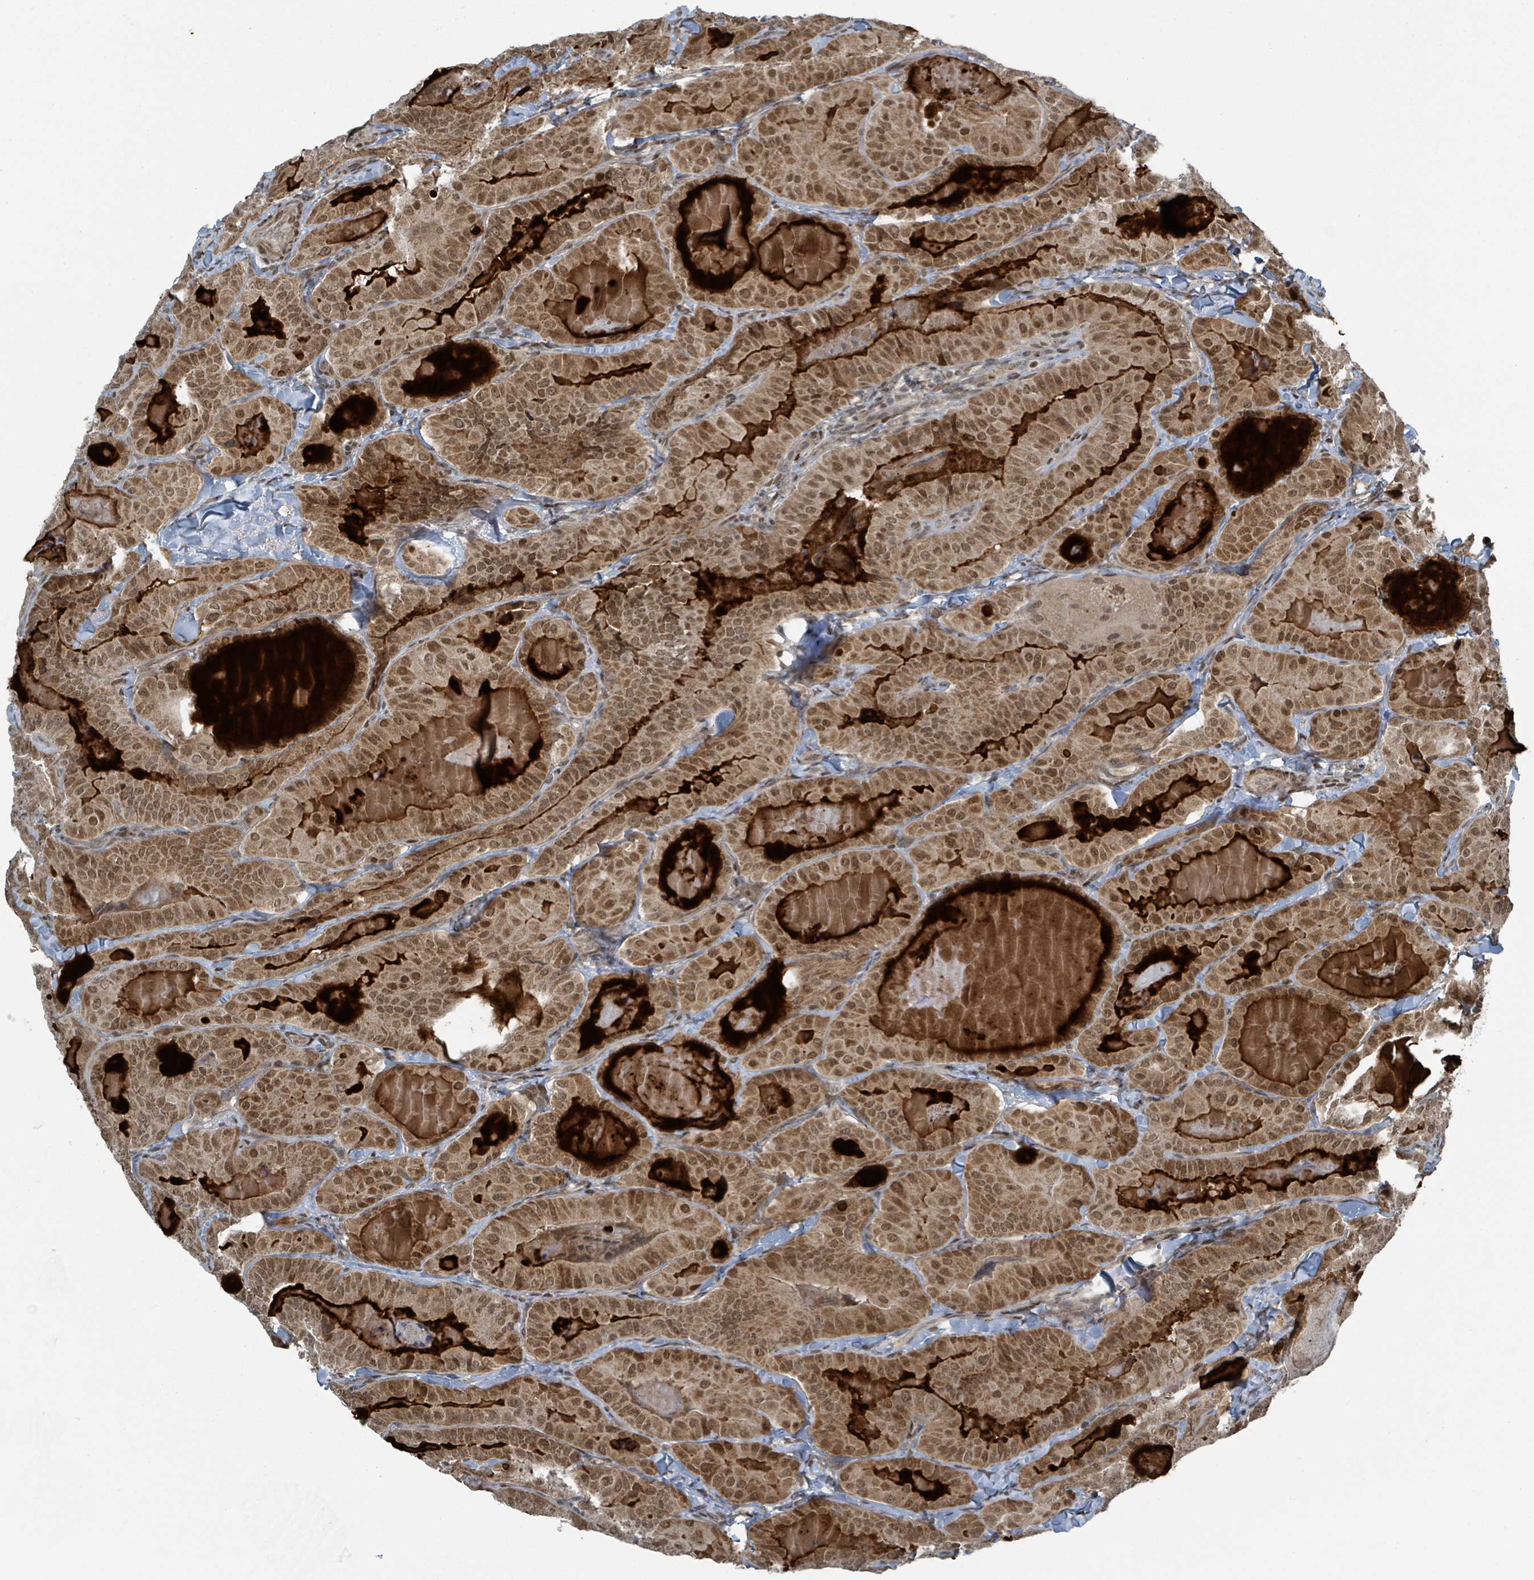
{"staining": {"intensity": "moderate", "quantity": ">75%", "location": "cytoplasmic/membranous,nuclear"}, "tissue": "thyroid cancer", "cell_type": "Tumor cells", "image_type": "cancer", "snomed": [{"axis": "morphology", "description": "Papillary adenocarcinoma, NOS"}, {"axis": "topography", "description": "Thyroid gland"}], "caption": "Protein expression analysis of thyroid papillary adenocarcinoma displays moderate cytoplasmic/membranous and nuclear positivity in about >75% of tumor cells. The staining is performed using DAB (3,3'-diaminobenzidine) brown chromogen to label protein expression. The nuclei are counter-stained blue using hematoxylin.", "gene": "PHIP", "patient": {"sex": "female", "age": 68}}